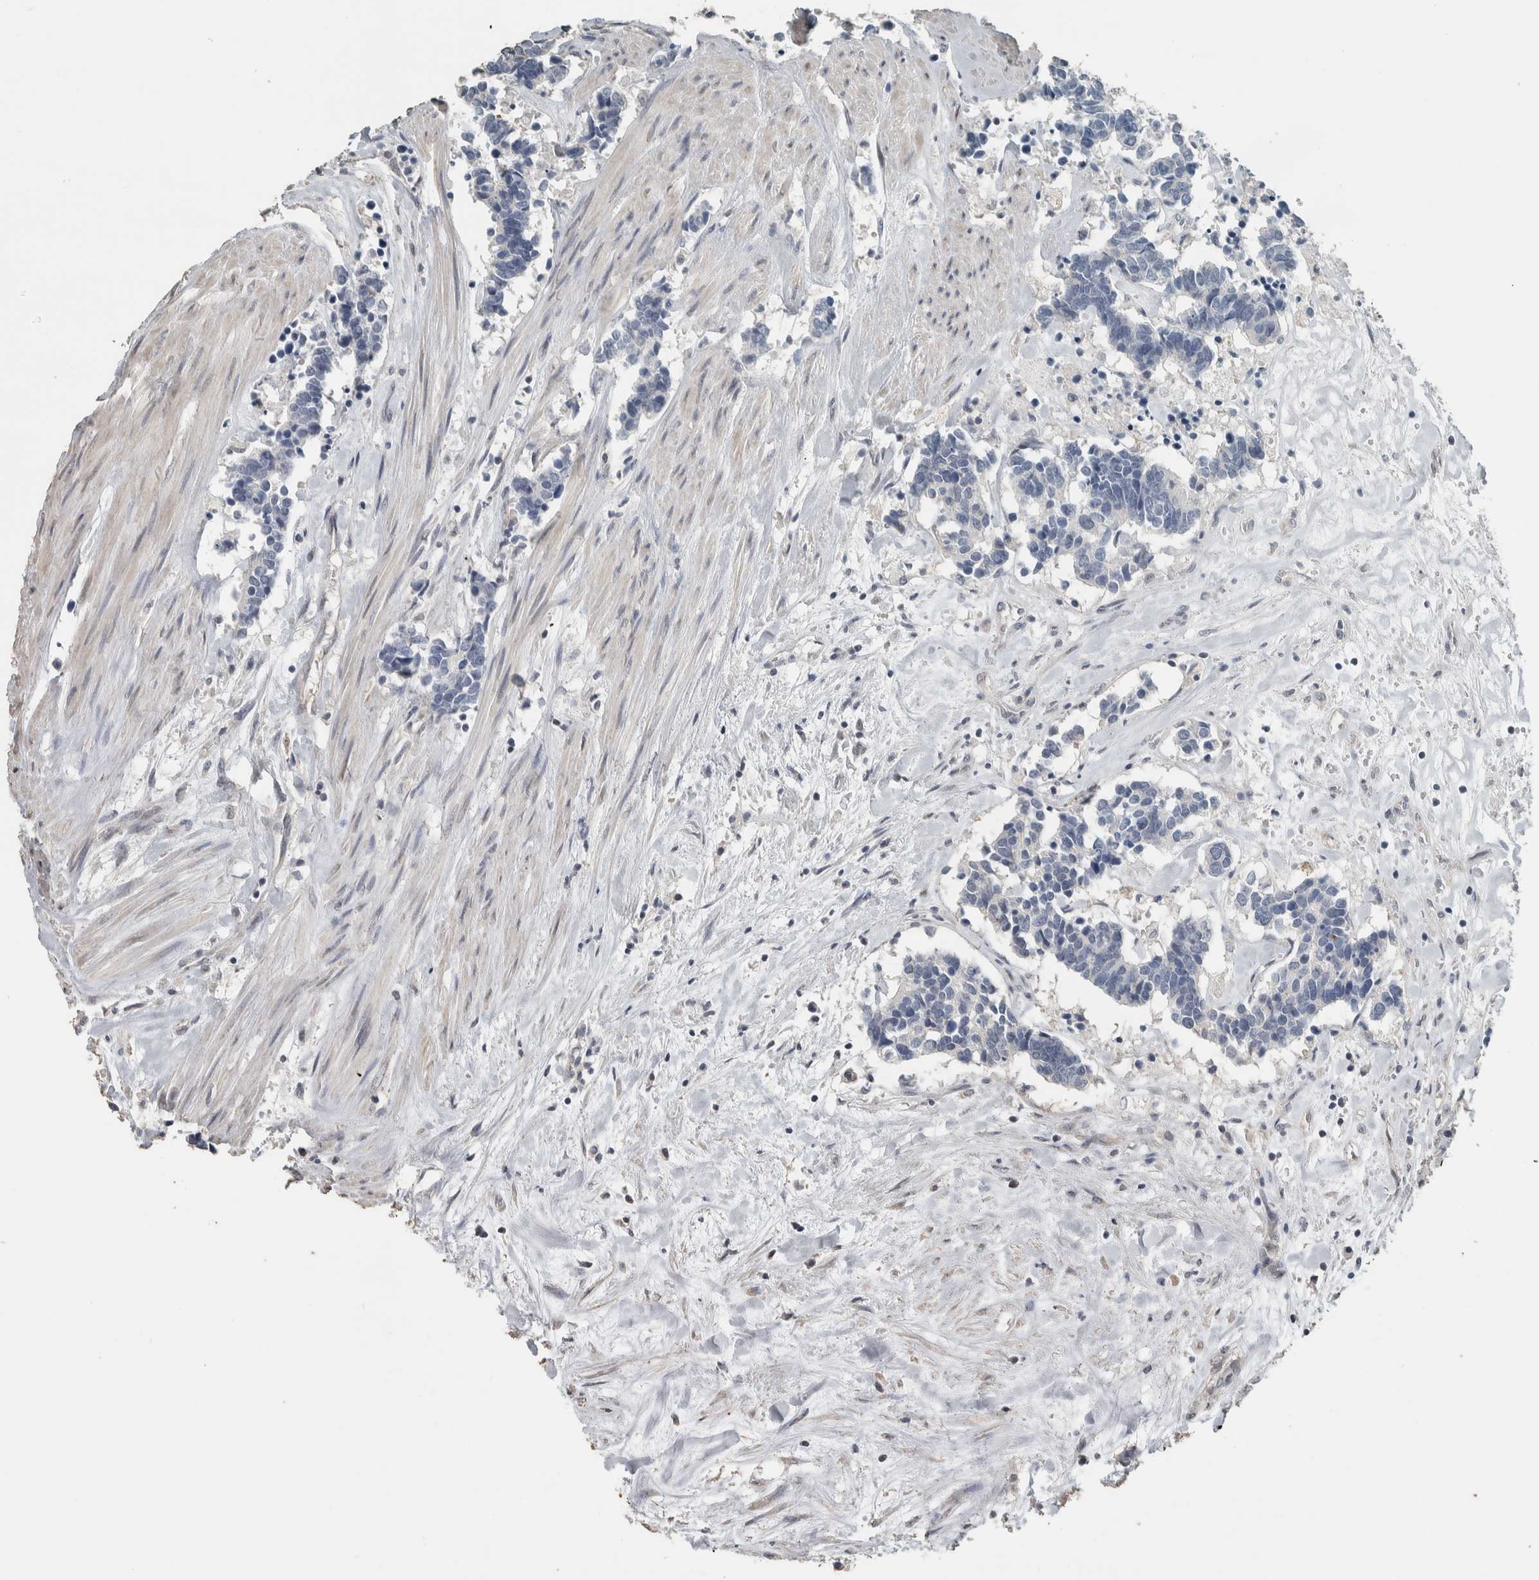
{"staining": {"intensity": "negative", "quantity": "none", "location": "none"}, "tissue": "carcinoid", "cell_type": "Tumor cells", "image_type": "cancer", "snomed": [{"axis": "morphology", "description": "Carcinoma, NOS"}, {"axis": "morphology", "description": "Carcinoid, malignant, NOS"}, {"axis": "topography", "description": "Urinary bladder"}], "caption": "An image of human carcinoid is negative for staining in tumor cells. (Stains: DAB (3,3'-diaminobenzidine) immunohistochemistry with hematoxylin counter stain, Microscopy: brightfield microscopy at high magnification).", "gene": "NECAB1", "patient": {"sex": "male", "age": 57}}